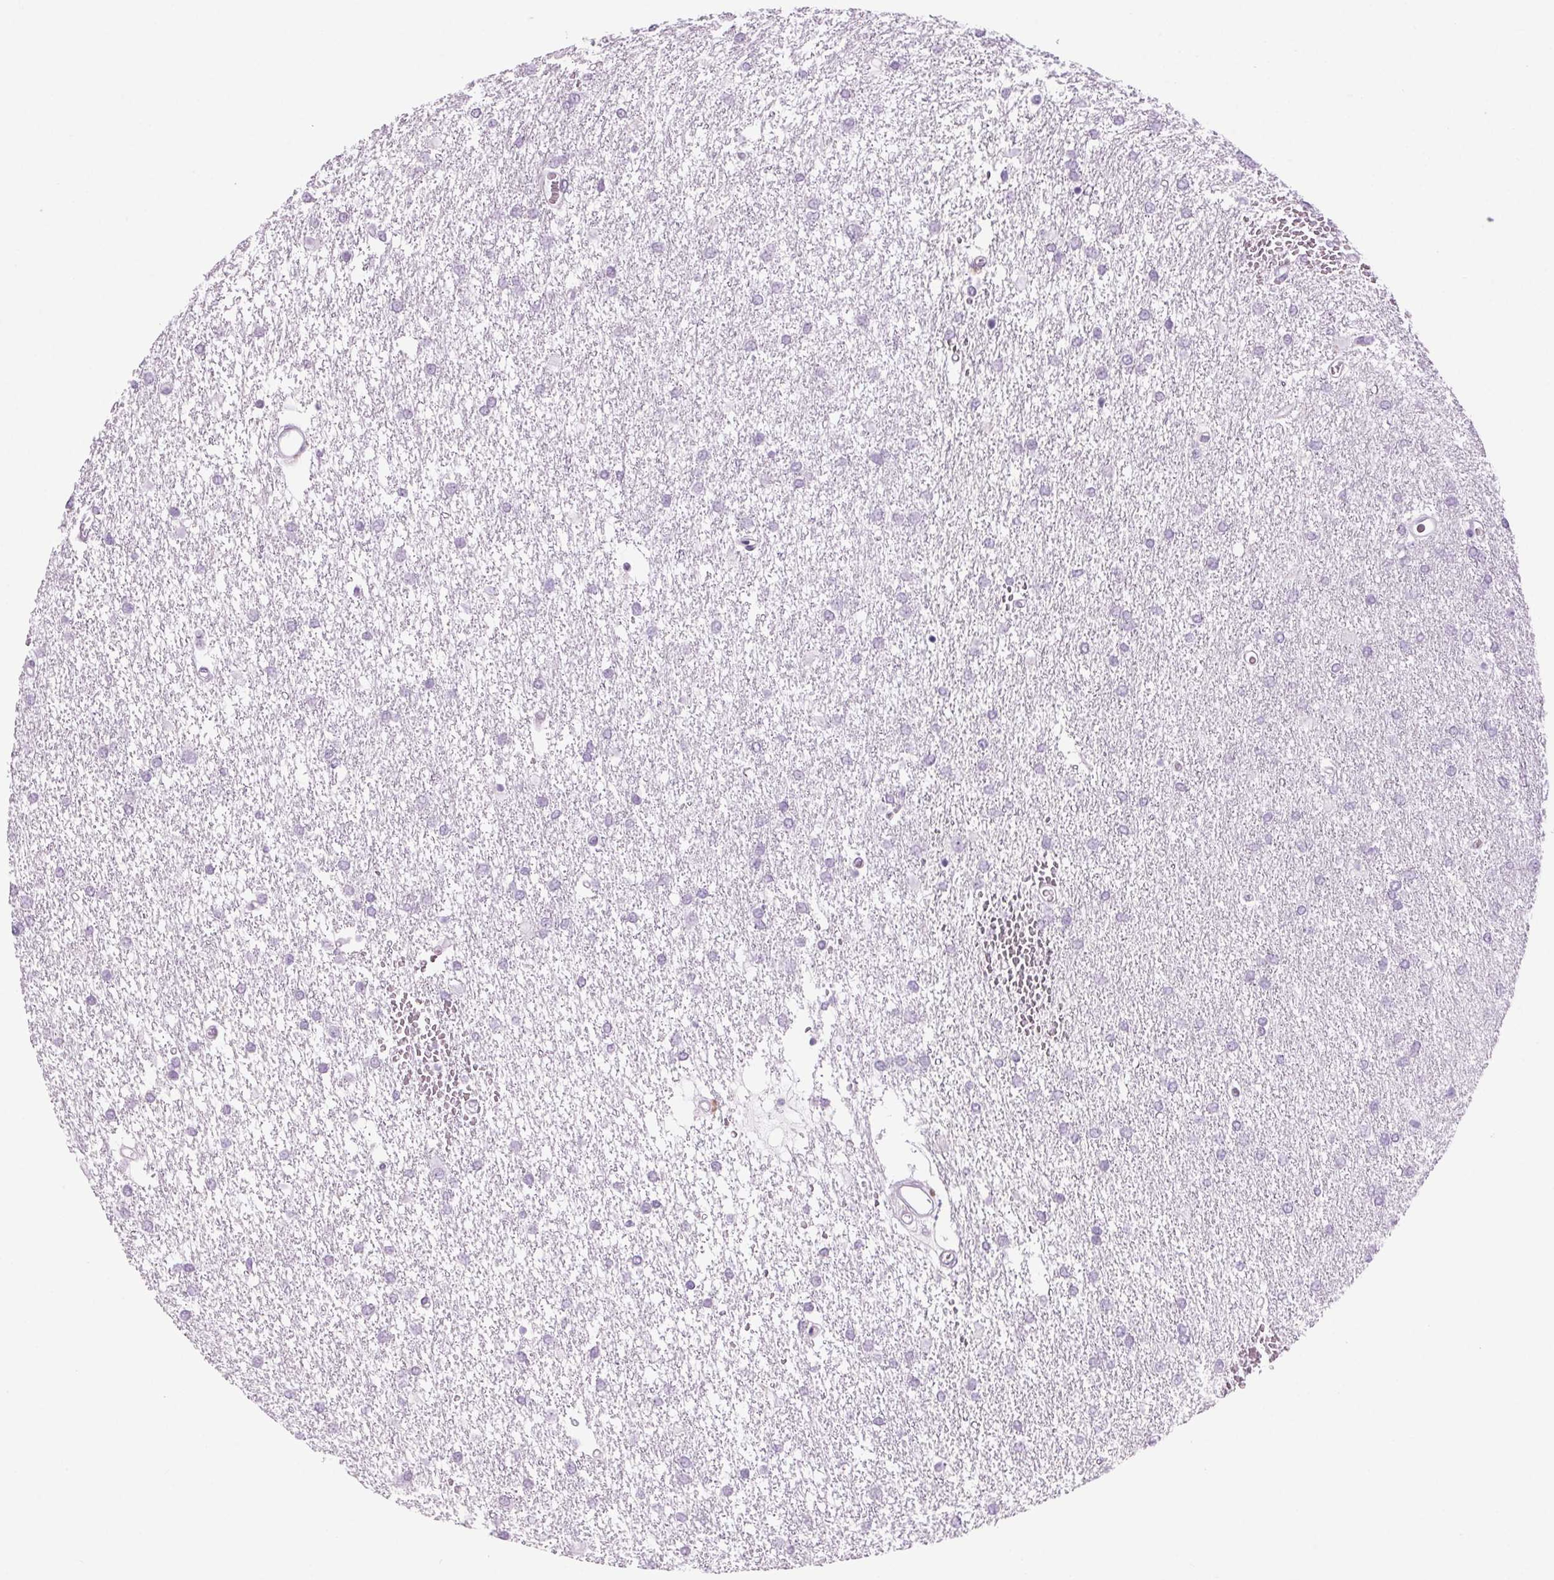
{"staining": {"intensity": "negative", "quantity": "none", "location": "none"}, "tissue": "glioma", "cell_type": "Tumor cells", "image_type": "cancer", "snomed": [{"axis": "morphology", "description": "Glioma, malignant, High grade"}, {"axis": "topography", "description": "Brain"}], "caption": "High magnification brightfield microscopy of high-grade glioma (malignant) stained with DAB (3,3'-diaminobenzidine) (brown) and counterstained with hematoxylin (blue): tumor cells show no significant expression. The staining was performed using DAB to visualize the protein expression in brown, while the nuclei were stained in blue with hematoxylin (Magnification: 20x).", "gene": "LRP2", "patient": {"sex": "female", "age": 61}}